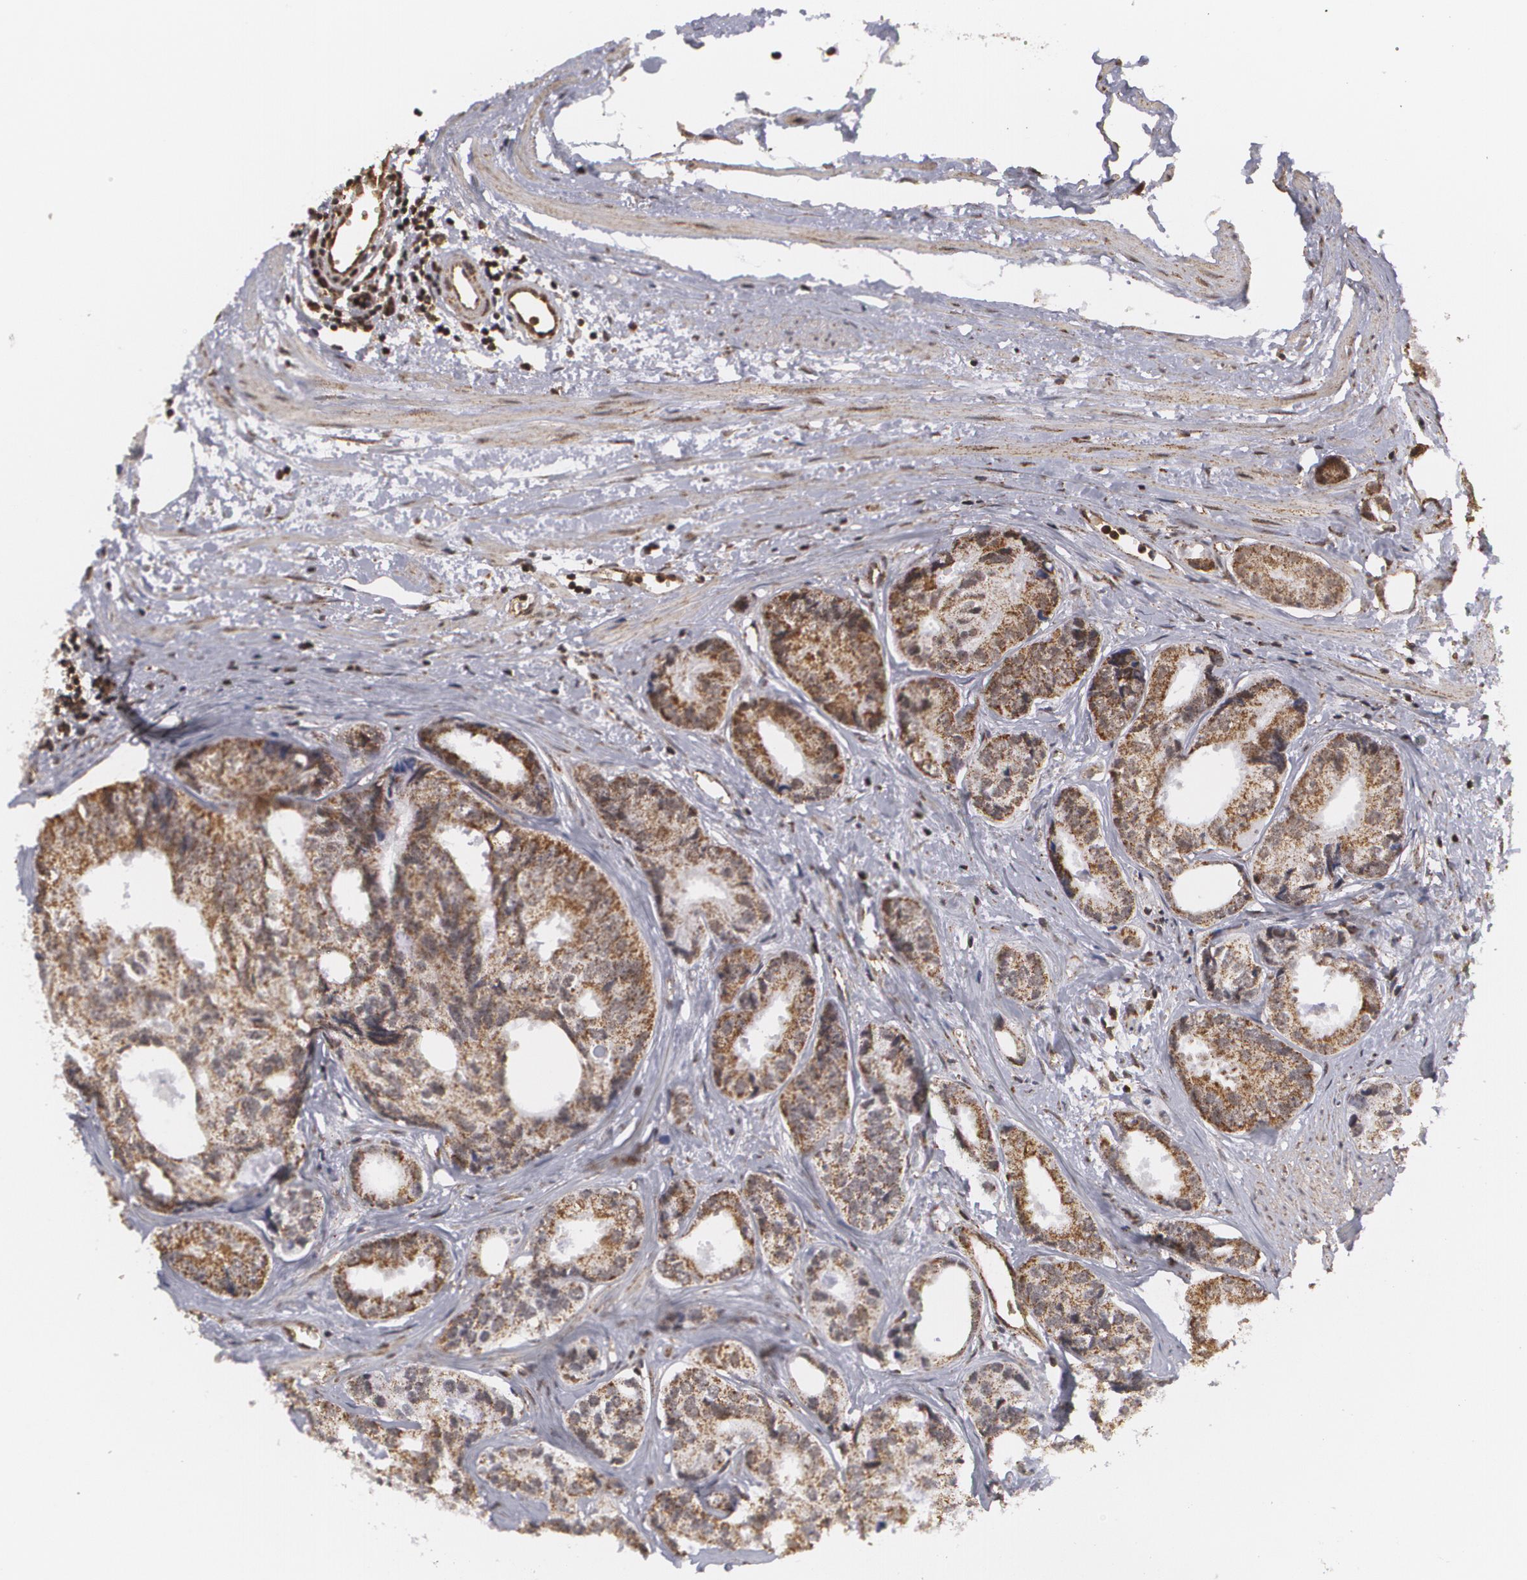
{"staining": {"intensity": "moderate", "quantity": ">75%", "location": "cytoplasmic/membranous"}, "tissue": "prostate cancer", "cell_type": "Tumor cells", "image_type": "cancer", "snomed": [{"axis": "morphology", "description": "Adenocarcinoma, High grade"}, {"axis": "topography", "description": "Prostate"}], "caption": "About >75% of tumor cells in prostate cancer (adenocarcinoma (high-grade)) show moderate cytoplasmic/membranous protein positivity as visualized by brown immunohistochemical staining.", "gene": "MXD1", "patient": {"sex": "male", "age": 56}}